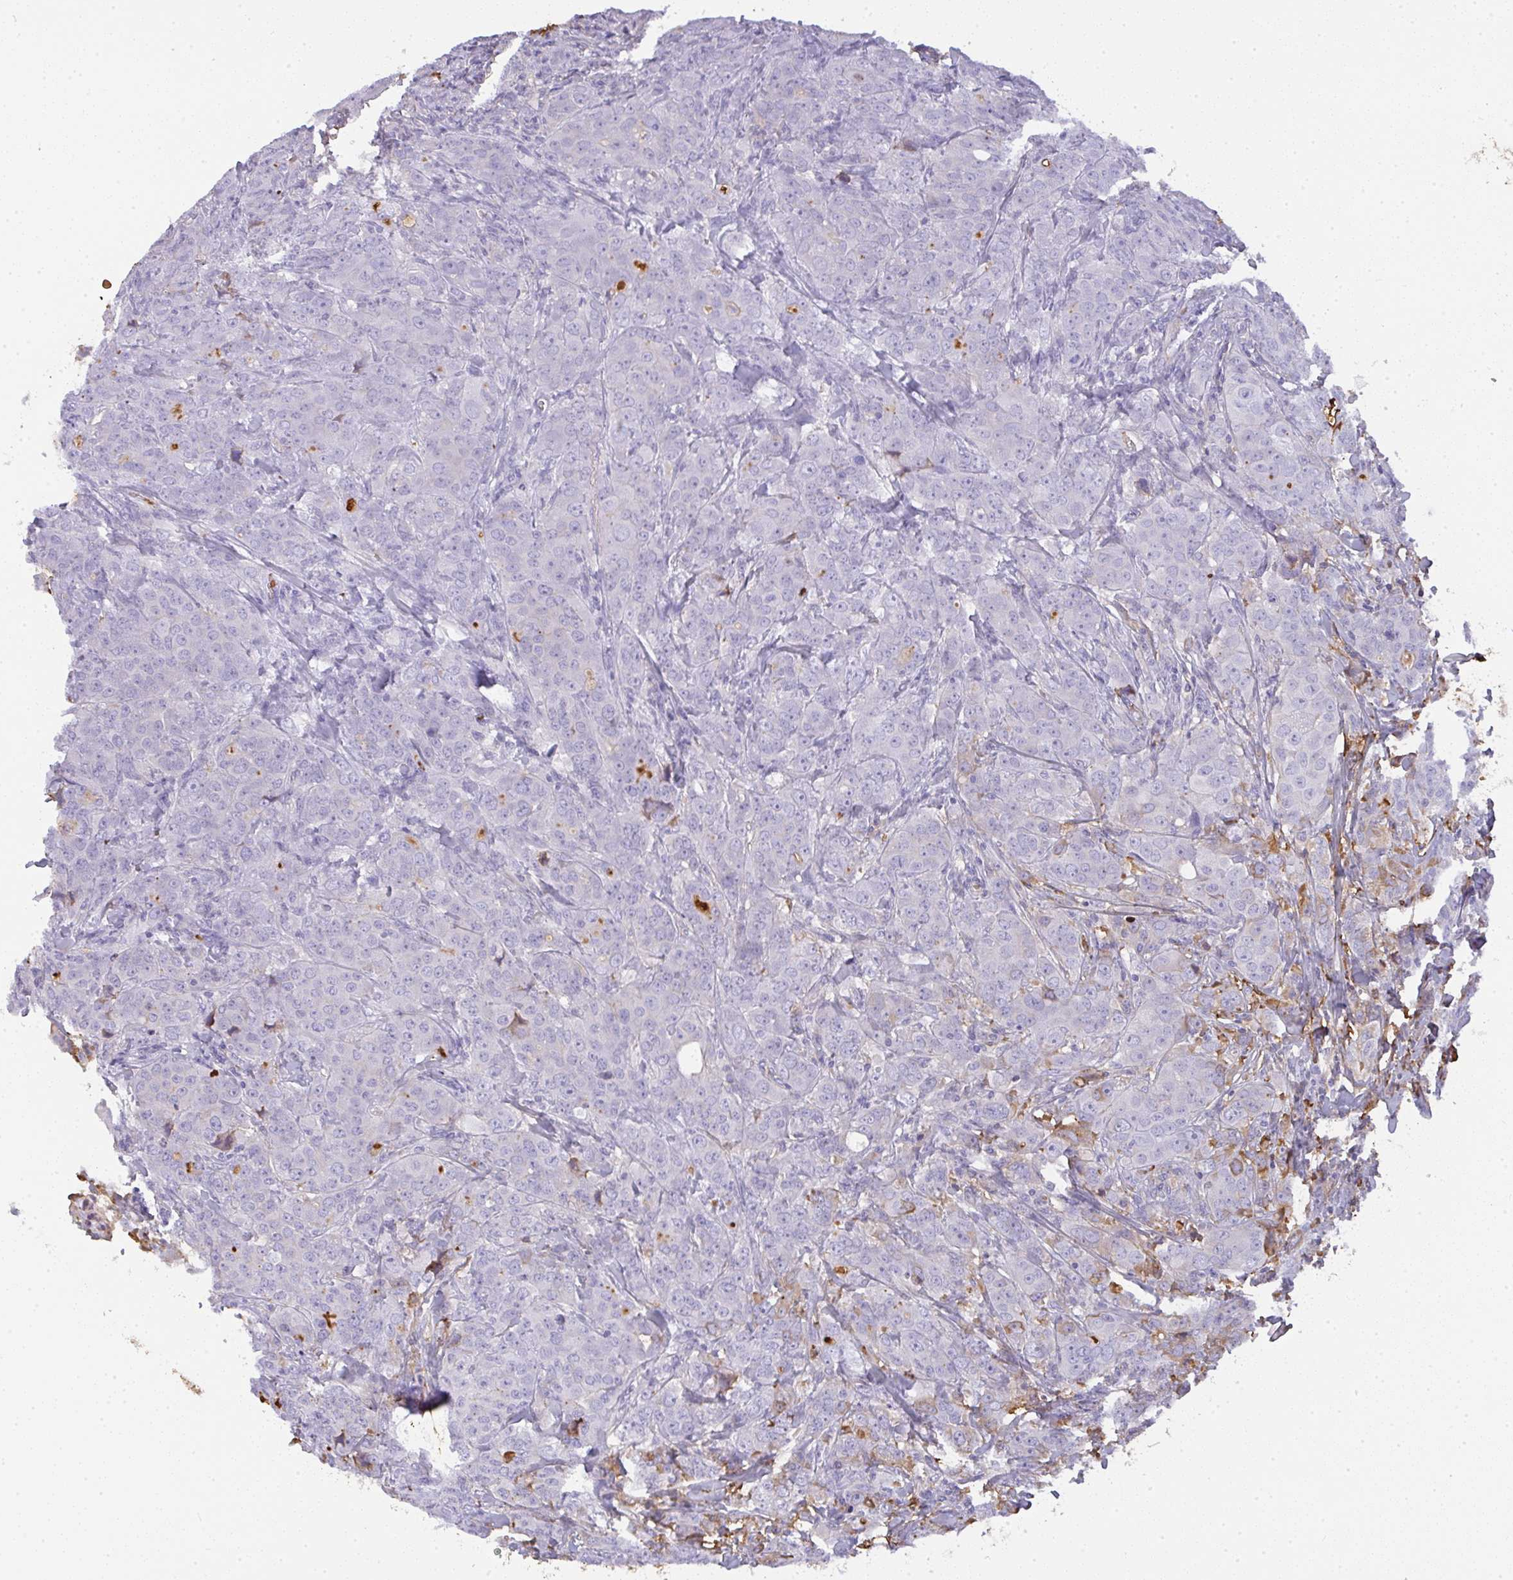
{"staining": {"intensity": "moderate", "quantity": "<25%", "location": "cytoplasmic/membranous"}, "tissue": "breast cancer", "cell_type": "Tumor cells", "image_type": "cancer", "snomed": [{"axis": "morphology", "description": "Duct carcinoma"}, {"axis": "topography", "description": "Breast"}], "caption": "An immunohistochemistry (IHC) micrograph of neoplastic tissue is shown. Protein staining in brown shows moderate cytoplasmic/membranous positivity in breast cancer (invasive ductal carcinoma) within tumor cells.", "gene": "SMYD5", "patient": {"sex": "female", "age": 43}}